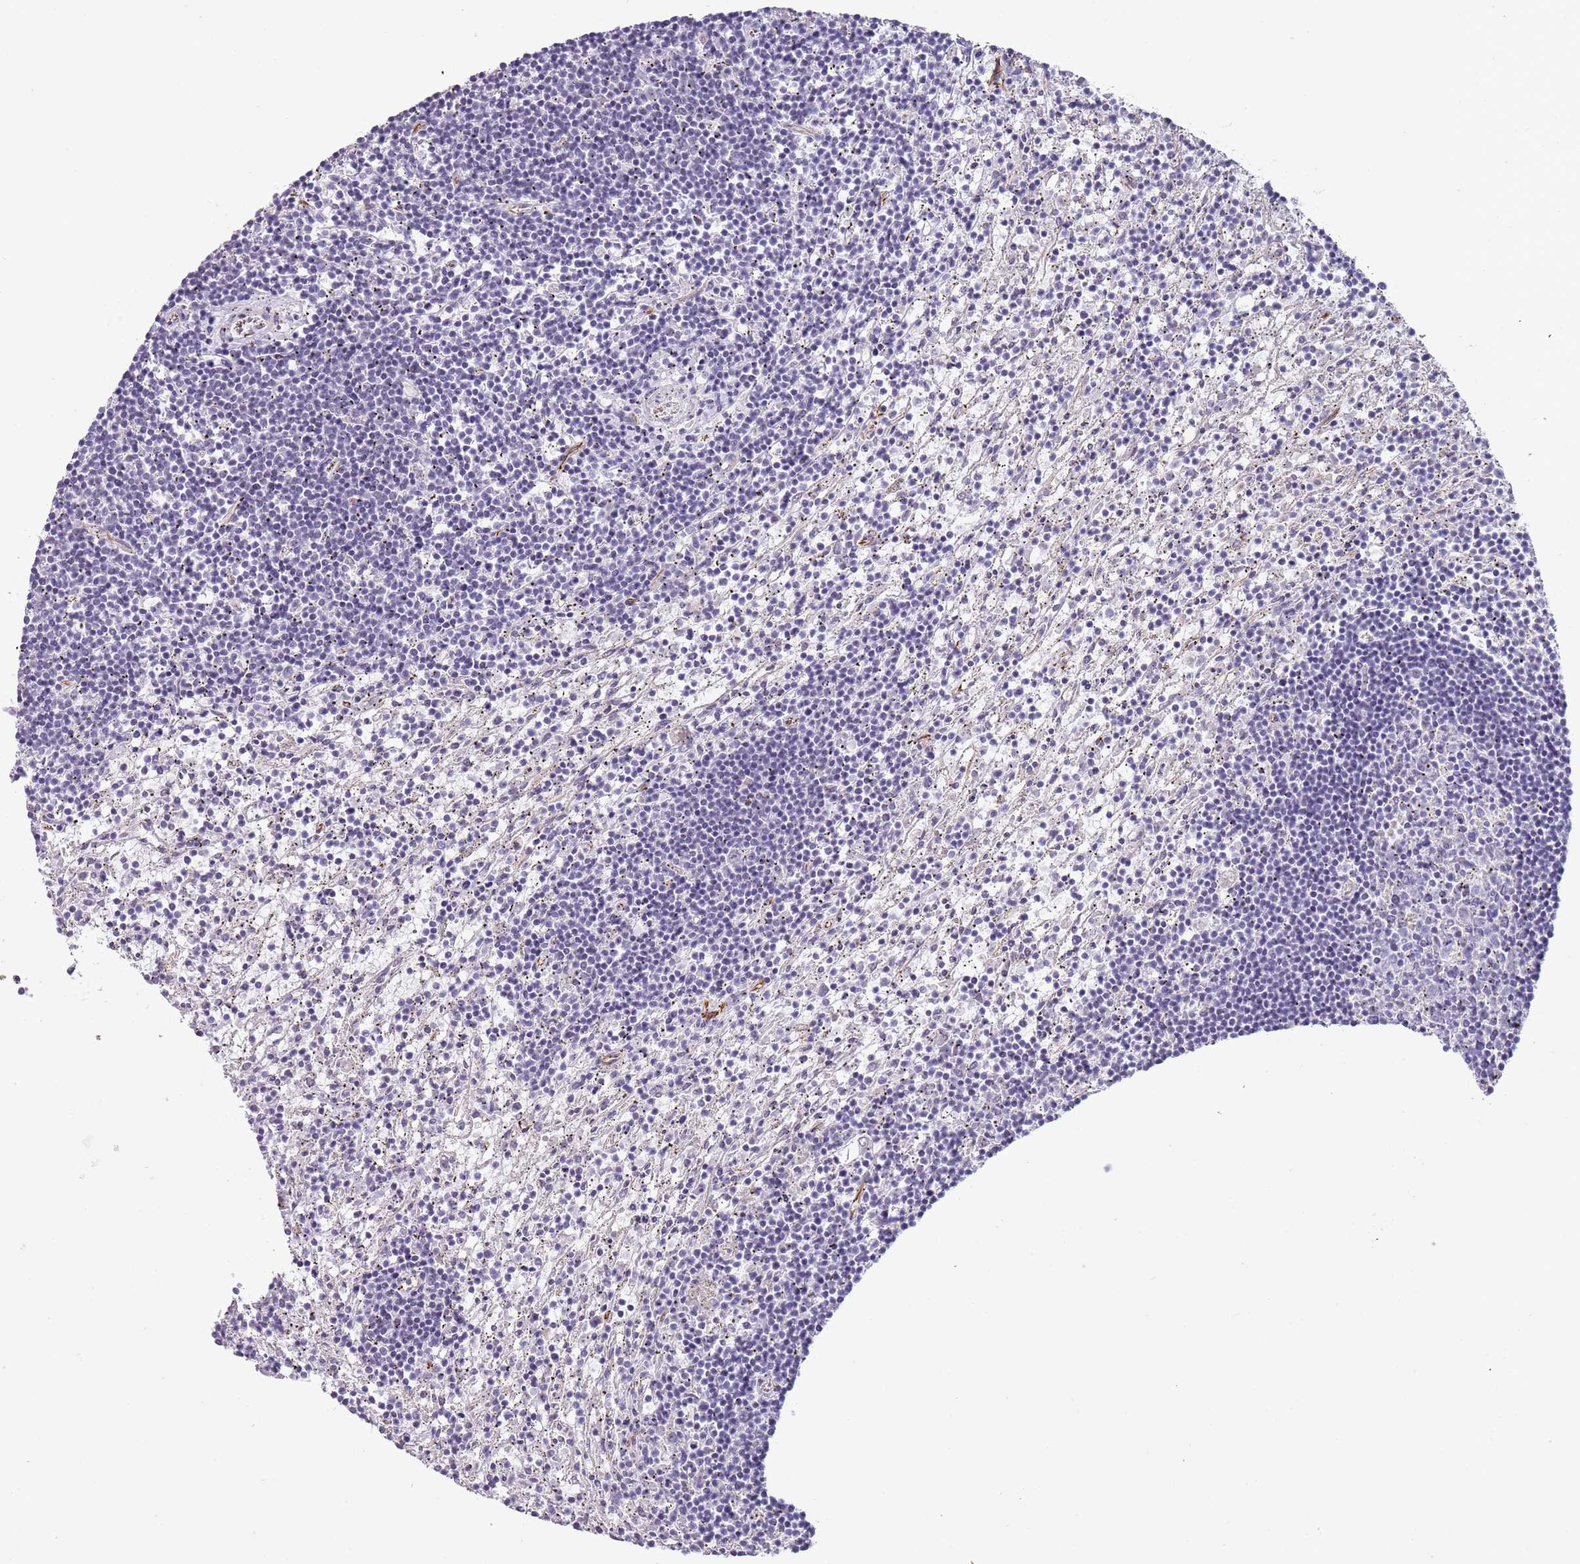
{"staining": {"intensity": "negative", "quantity": "none", "location": "none"}, "tissue": "lymphoma", "cell_type": "Tumor cells", "image_type": "cancer", "snomed": [{"axis": "morphology", "description": "Malignant lymphoma, non-Hodgkin's type, Low grade"}, {"axis": "topography", "description": "Spleen"}], "caption": "The photomicrograph shows no significant staining in tumor cells of malignant lymphoma, non-Hodgkin's type (low-grade).", "gene": "NBPF3", "patient": {"sex": "male", "age": 76}}